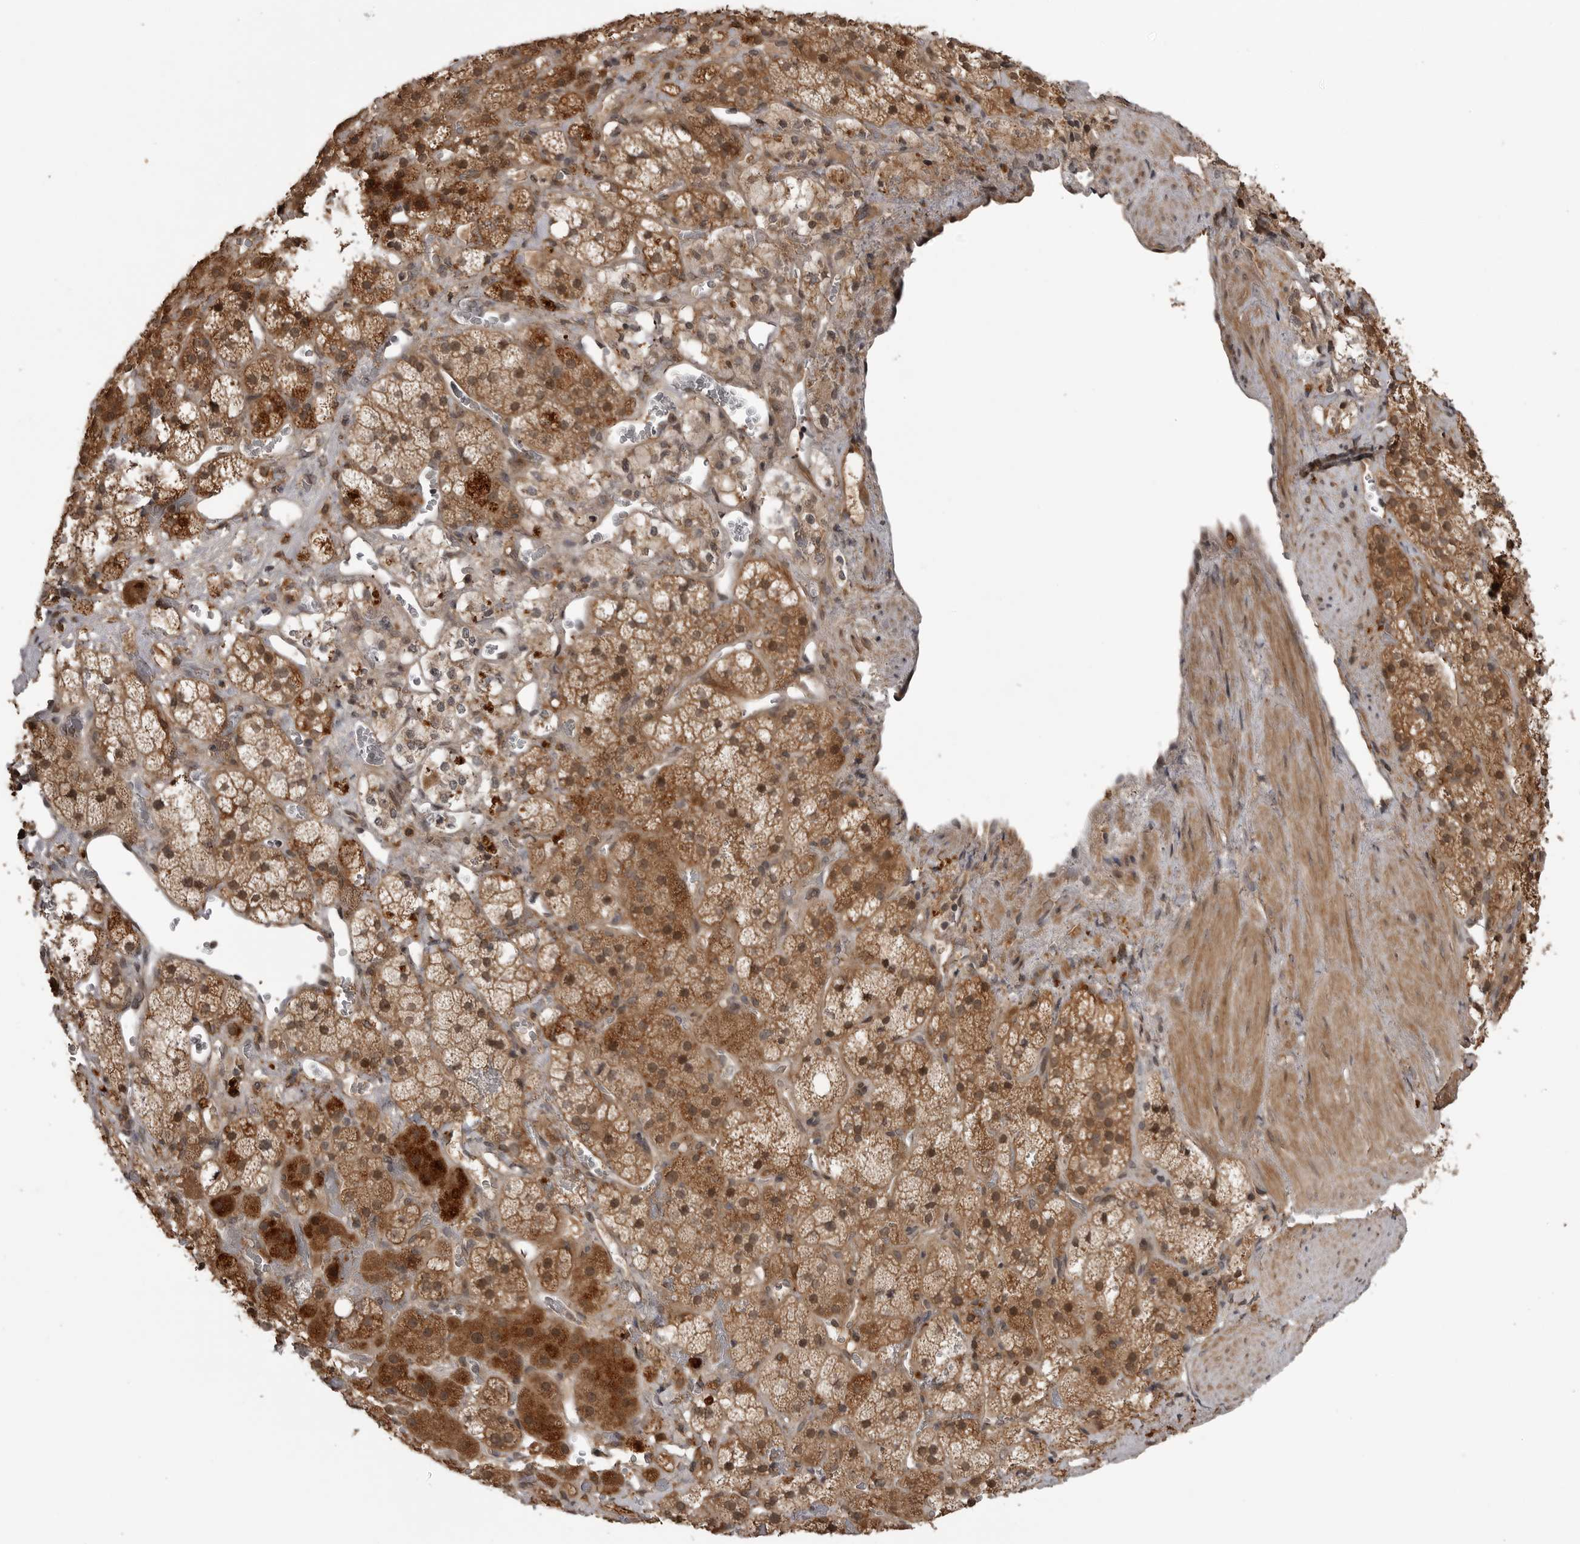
{"staining": {"intensity": "strong", "quantity": ">75%", "location": "cytoplasmic/membranous,nuclear"}, "tissue": "adrenal gland", "cell_type": "Glandular cells", "image_type": "normal", "snomed": [{"axis": "morphology", "description": "Normal tissue, NOS"}, {"axis": "topography", "description": "Adrenal gland"}], "caption": "High-magnification brightfield microscopy of unremarkable adrenal gland stained with DAB (3,3'-diaminobenzidine) (brown) and counterstained with hematoxylin (blue). glandular cells exhibit strong cytoplasmic/membranous,nuclear positivity is appreciated in about>75% of cells.", "gene": "AKAP7", "patient": {"sex": "male", "age": 57}}